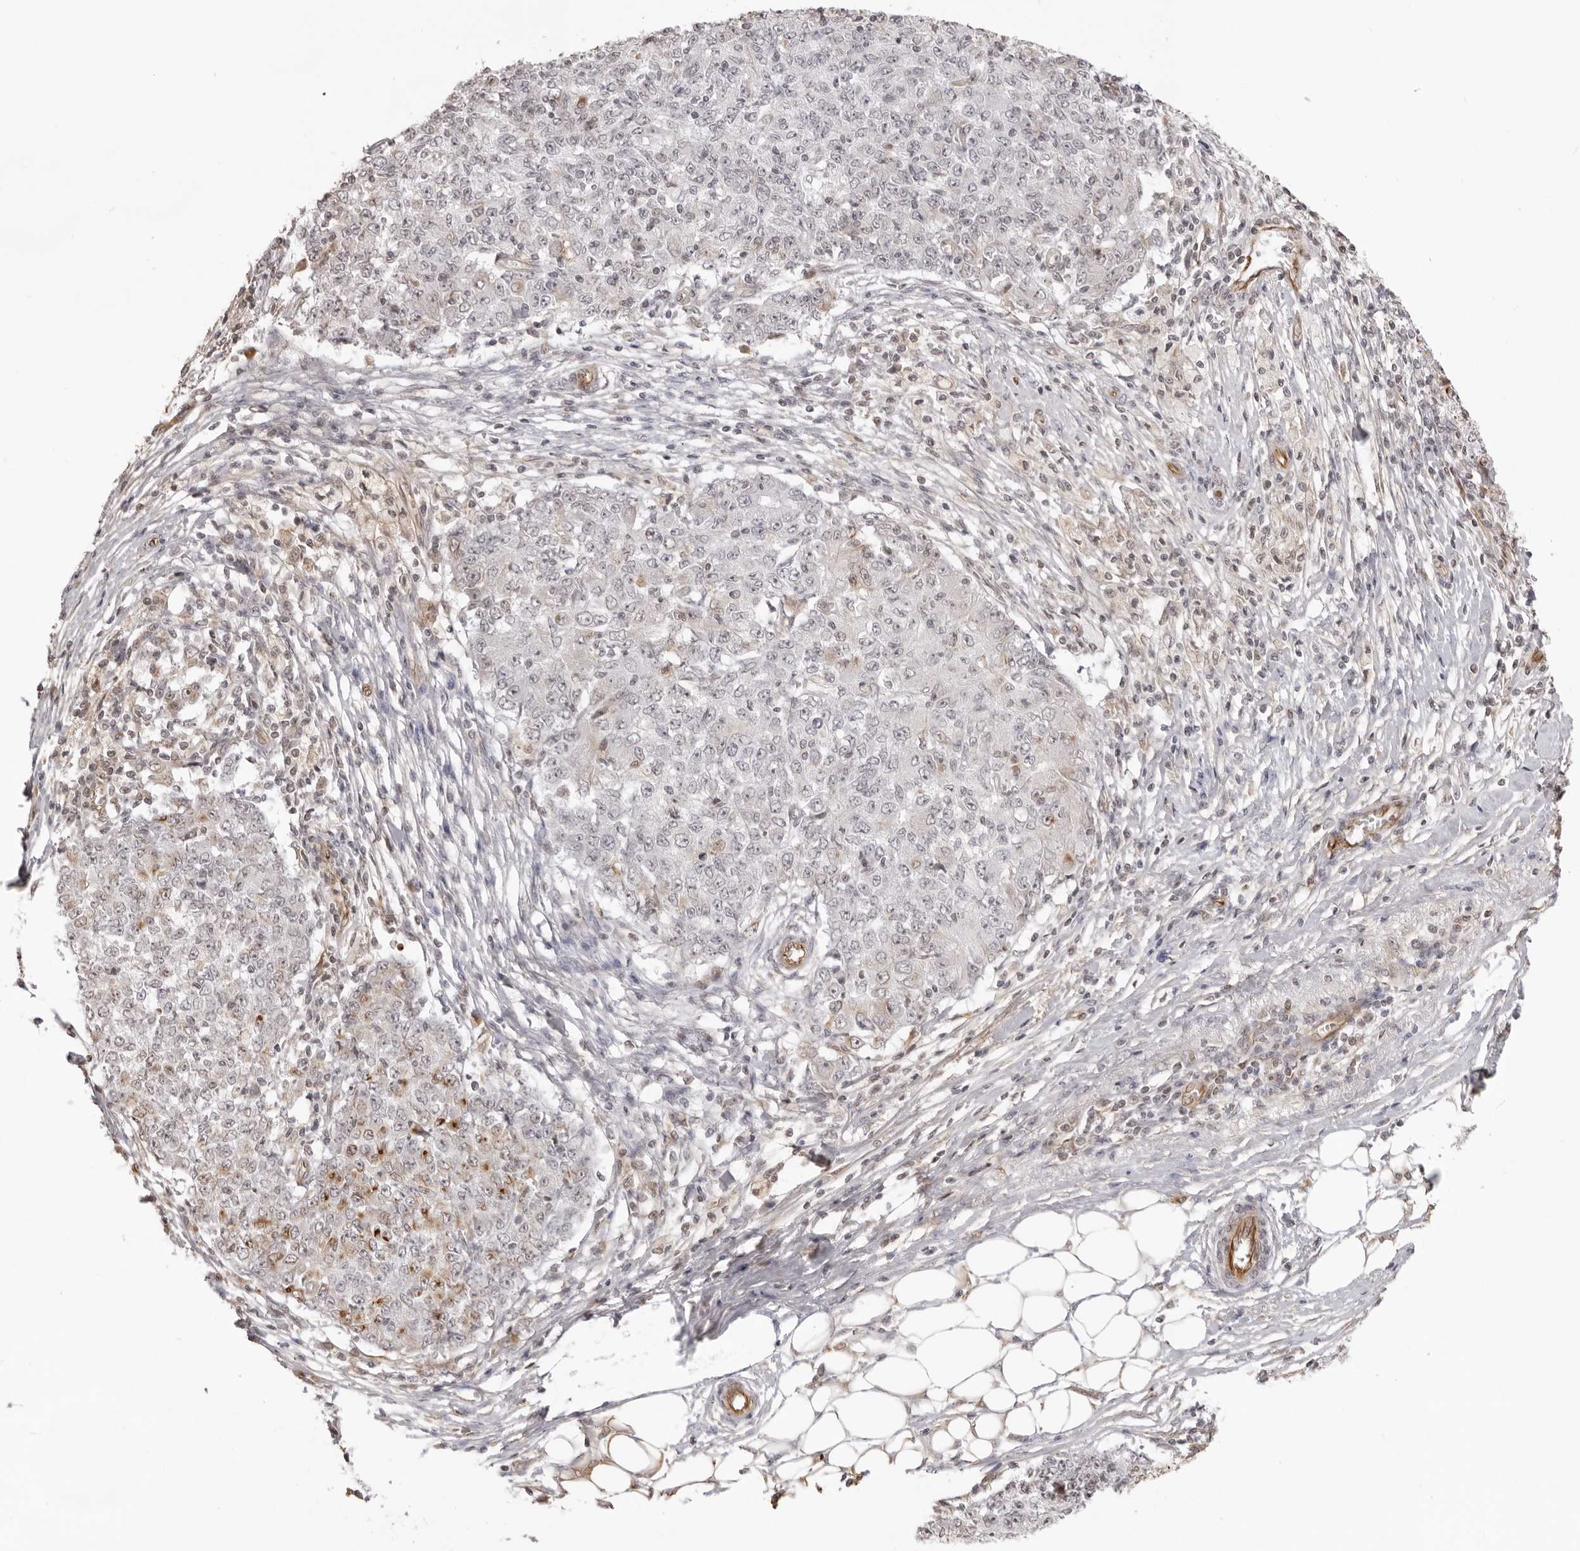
{"staining": {"intensity": "moderate", "quantity": "<25%", "location": "cytoplasmic/membranous"}, "tissue": "ovarian cancer", "cell_type": "Tumor cells", "image_type": "cancer", "snomed": [{"axis": "morphology", "description": "Carcinoma, endometroid"}, {"axis": "topography", "description": "Ovary"}], "caption": "Ovarian endometroid carcinoma was stained to show a protein in brown. There is low levels of moderate cytoplasmic/membranous positivity in approximately <25% of tumor cells.", "gene": "DYNLT5", "patient": {"sex": "female", "age": 42}}